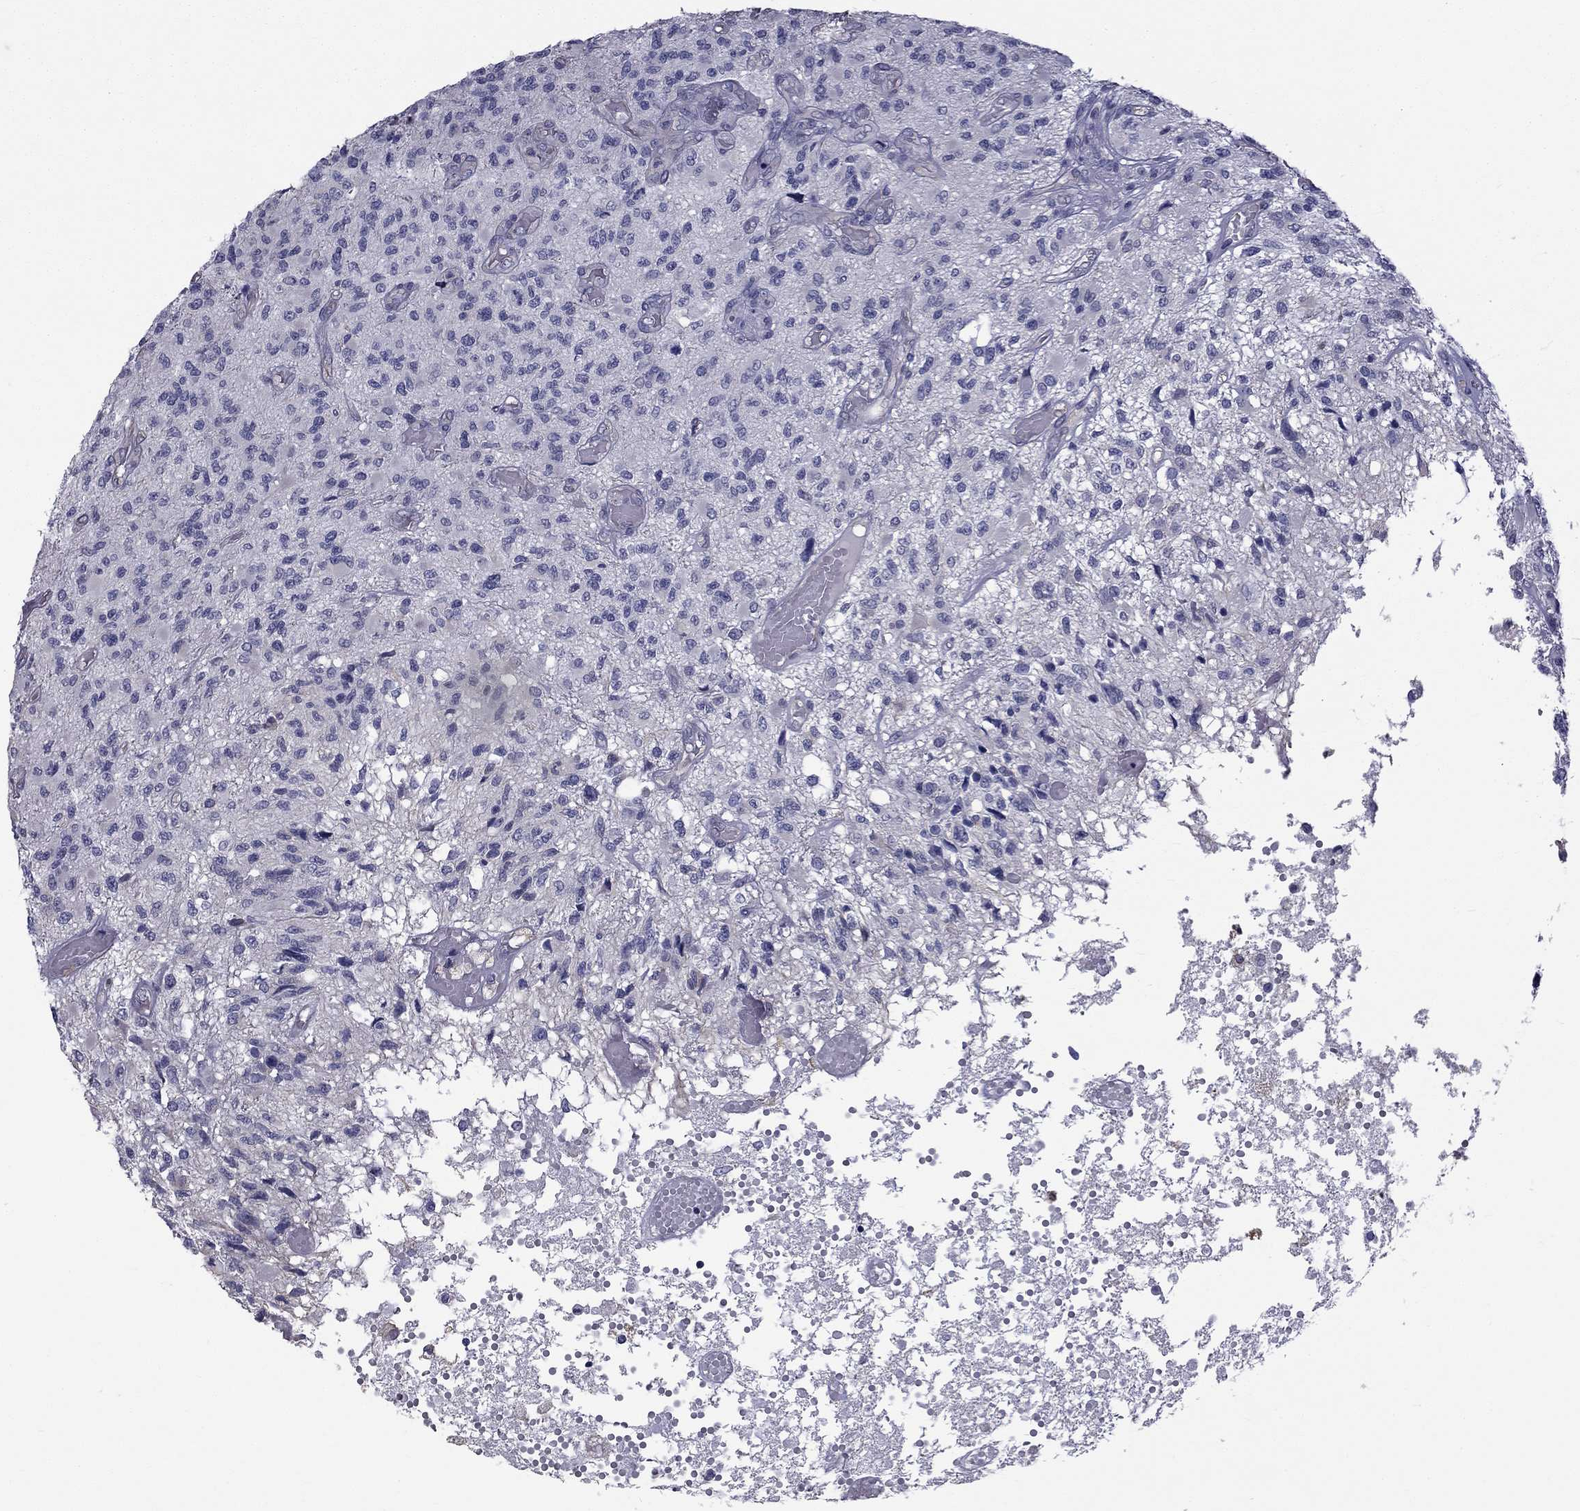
{"staining": {"intensity": "negative", "quantity": "none", "location": "none"}, "tissue": "glioma", "cell_type": "Tumor cells", "image_type": "cancer", "snomed": [{"axis": "morphology", "description": "Glioma, malignant, High grade"}, {"axis": "topography", "description": "Brain"}], "caption": "A photomicrograph of human malignant high-grade glioma is negative for staining in tumor cells.", "gene": "CCDC40", "patient": {"sex": "female", "age": 63}}